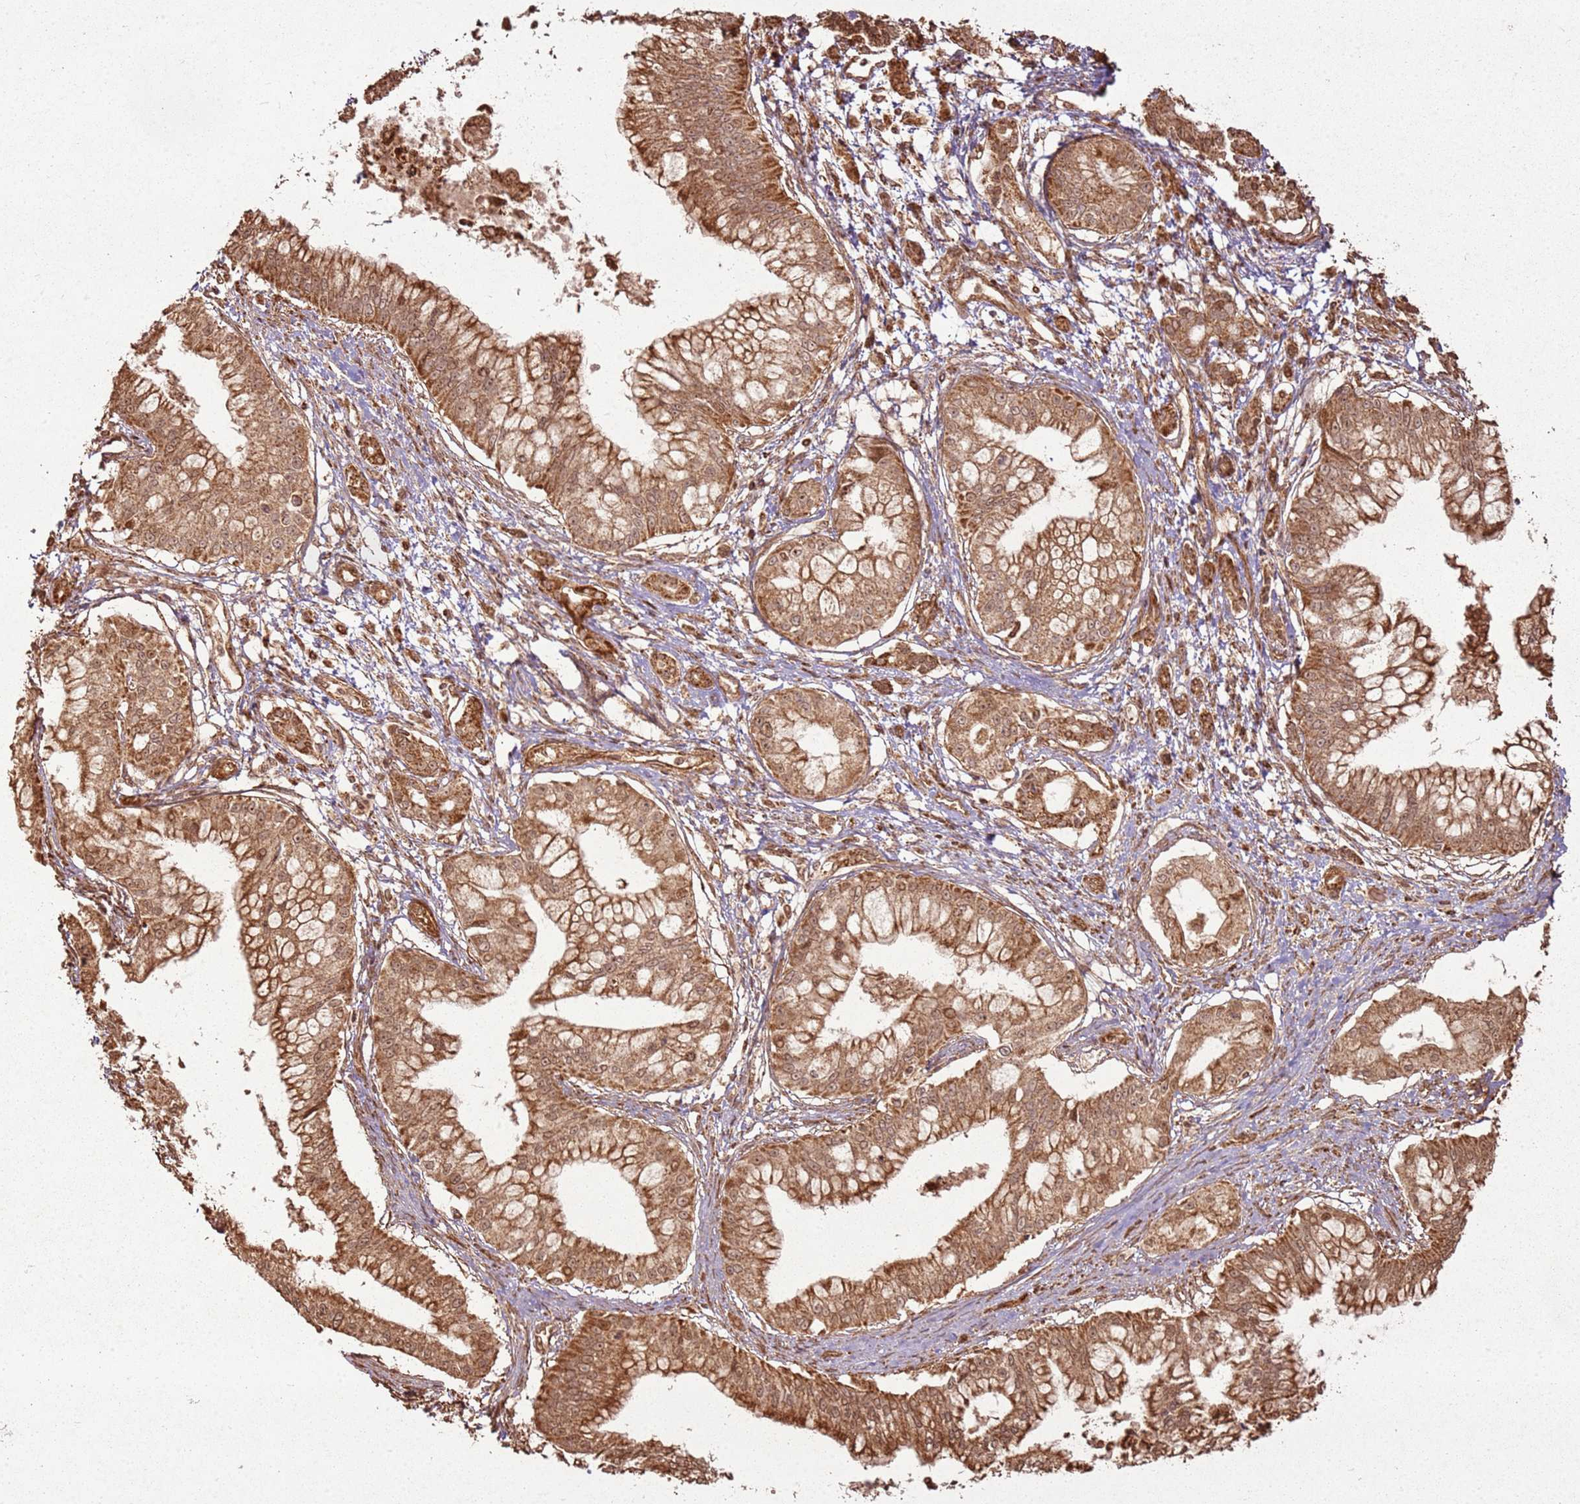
{"staining": {"intensity": "moderate", "quantity": ">75%", "location": "cytoplasmic/membranous,nuclear"}, "tissue": "pancreatic cancer", "cell_type": "Tumor cells", "image_type": "cancer", "snomed": [{"axis": "morphology", "description": "Adenocarcinoma, NOS"}, {"axis": "topography", "description": "Pancreas"}], "caption": "The image exhibits a brown stain indicating the presence of a protein in the cytoplasmic/membranous and nuclear of tumor cells in pancreatic cancer (adenocarcinoma). The staining is performed using DAB brown chromogen to label protein expression. The nuclei are counter-stained blue using hematoxylin.", "gene": "MRPS6", "patient": {"sex": "male", "age": 46}}